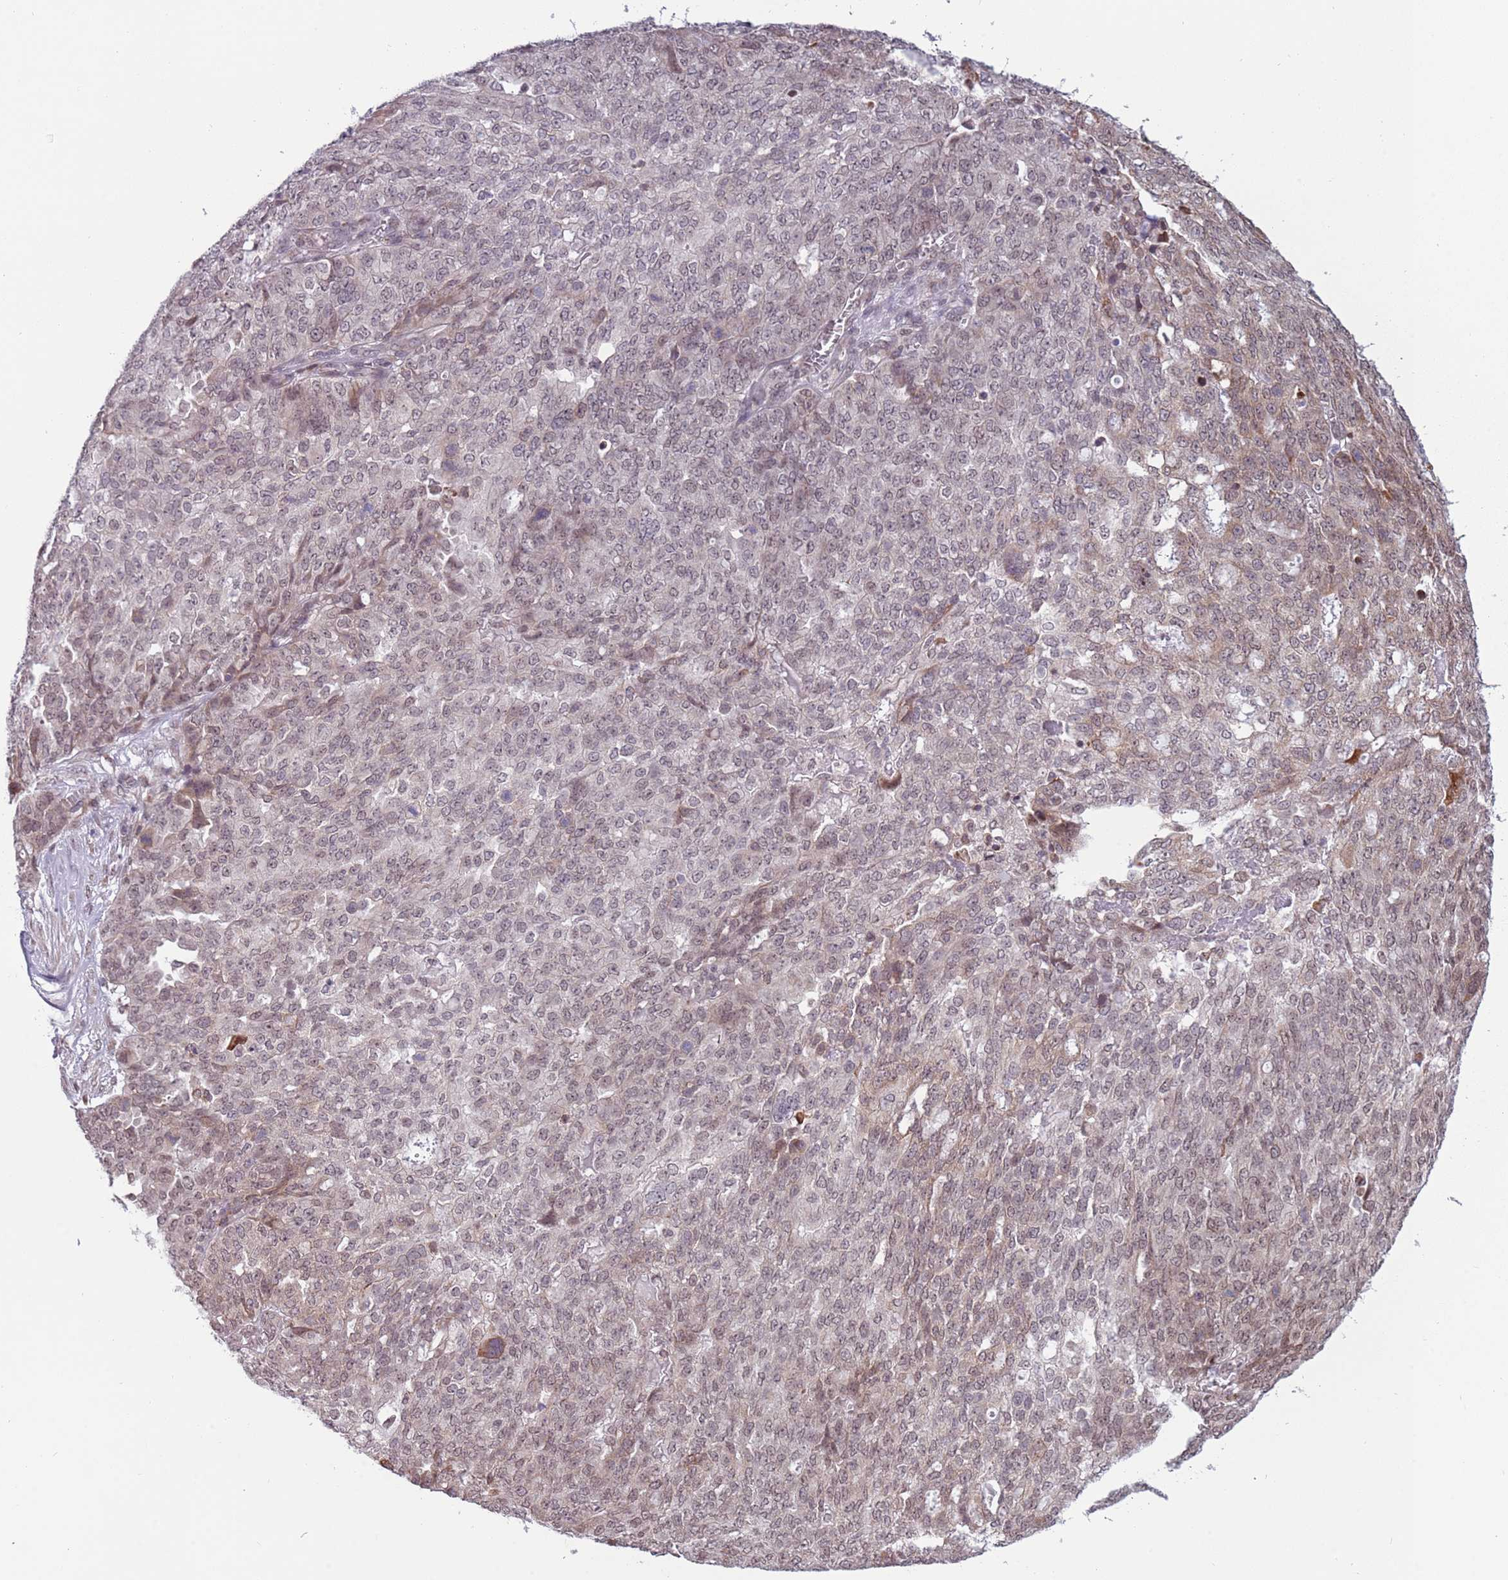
{"staining": {"intensity": "weak", "quantity": "25%-75%", "location": "nuclear"}, "tissue": "ovarian cancer", "cell_type": "Tumor cells", "image_type": "cancer", "snomed": [{"axis": "morphology", "description": "Cystadenocarcinoma, serous, NOS"}, {"axis": "topography", "description": "Soft tissue"}, {"axis": "topography", "description": "Ovary"}], "caption": "DAB immunohistochemical staining of human ovarian cancer displays weak nuclear protein expression in about 25%-75% of tumor cells.", "gene": "BARD1", "patient": {"sex": "female", "age": 57}}